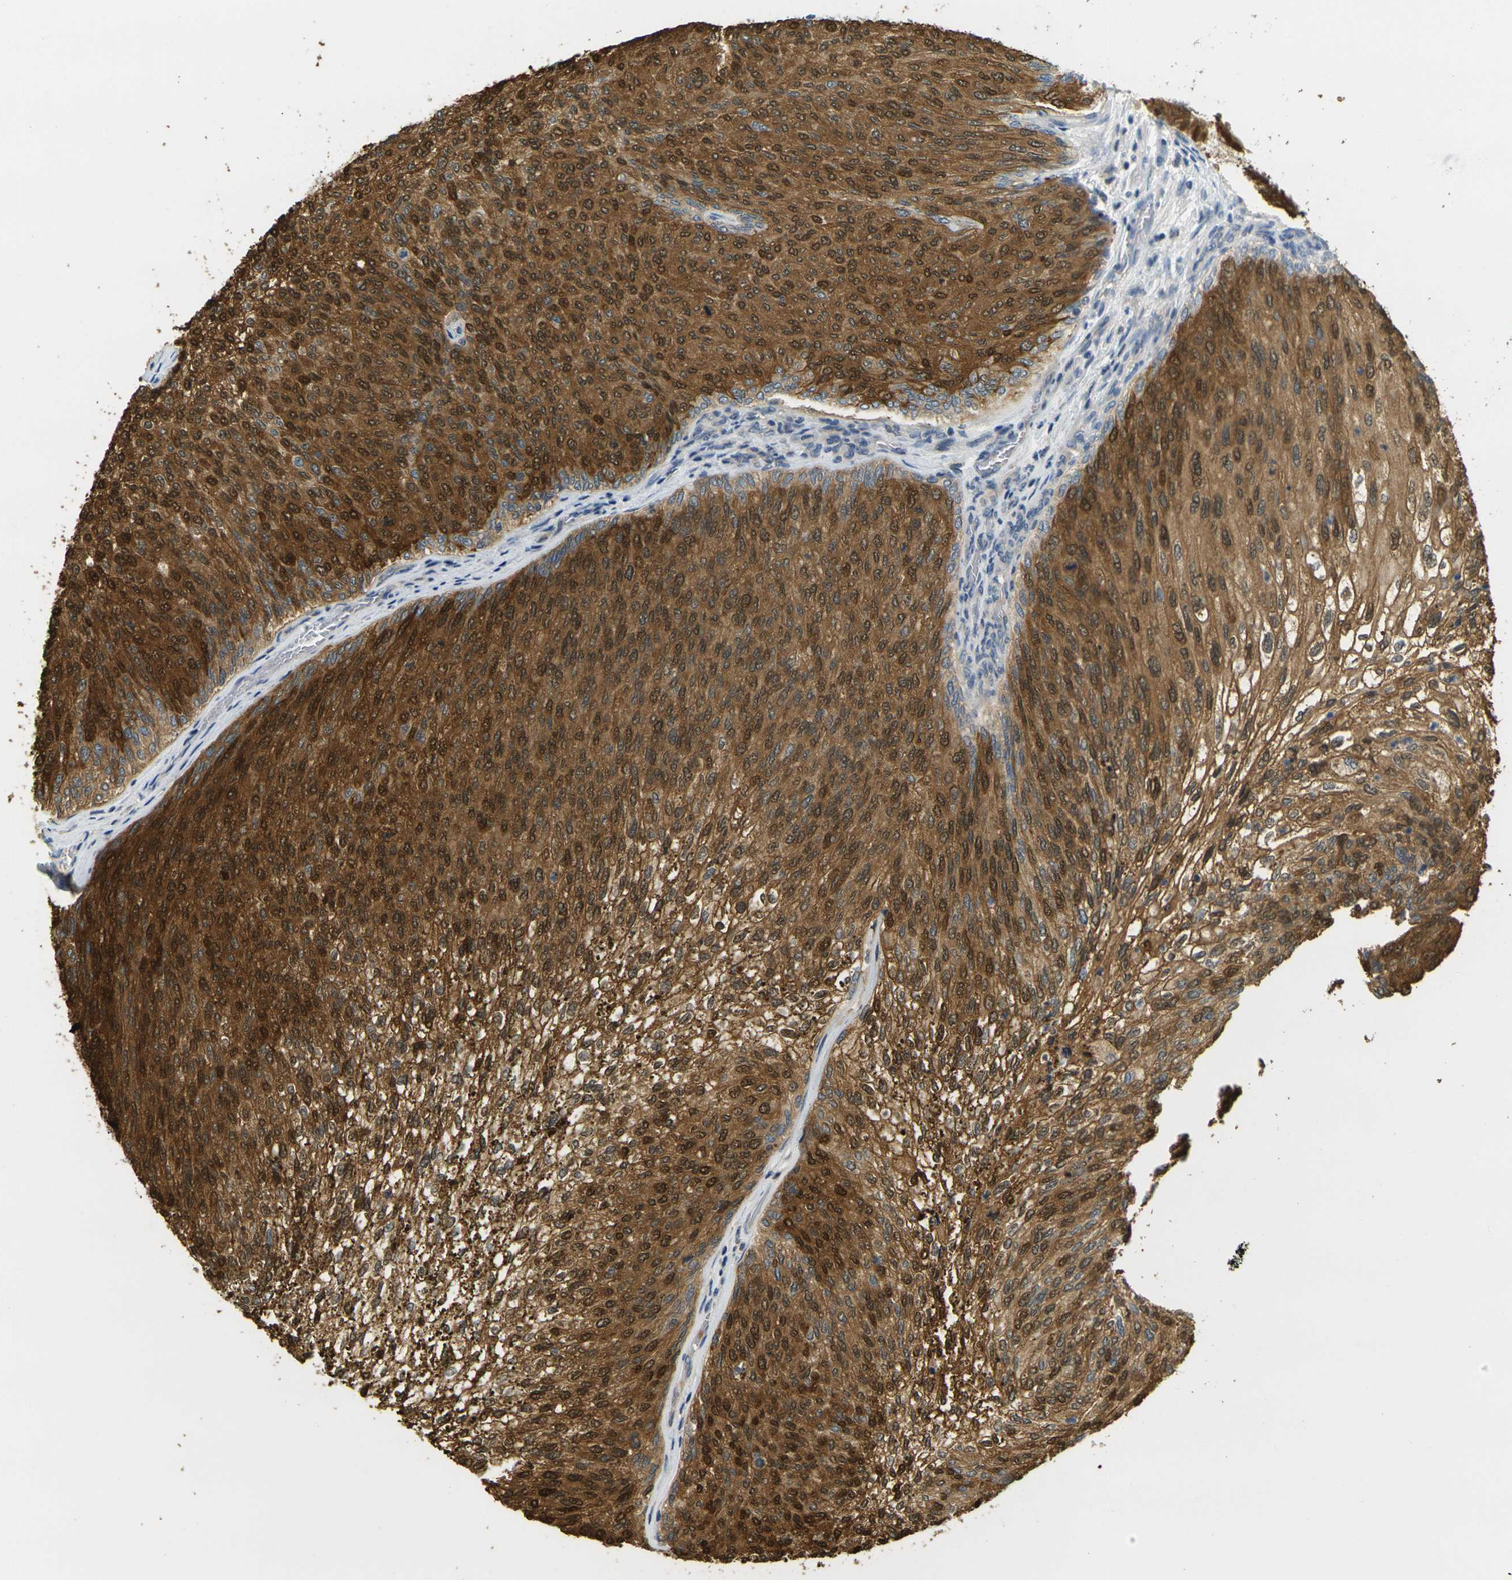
{"staining": {"intensity": "strong", "quantity": ">75%", "location": "cytoplasmic/membranous,nuclear"}, "tissue": "urothelial cancer", "cell_type": "Tumor cells", "image_type": "cancer", "snomed": [{"axis": "morphology", "description": "Urothelial carcinoma, Low grade"}, {"axis": "topography", "description": "Urinary bladder"}], "caption": "Human urothelial cancer stained with a protein marker demonstrates strong staining in tumor cells.", "gene": "KLHL8", "patient": {"sex": "female", "age": 79}}